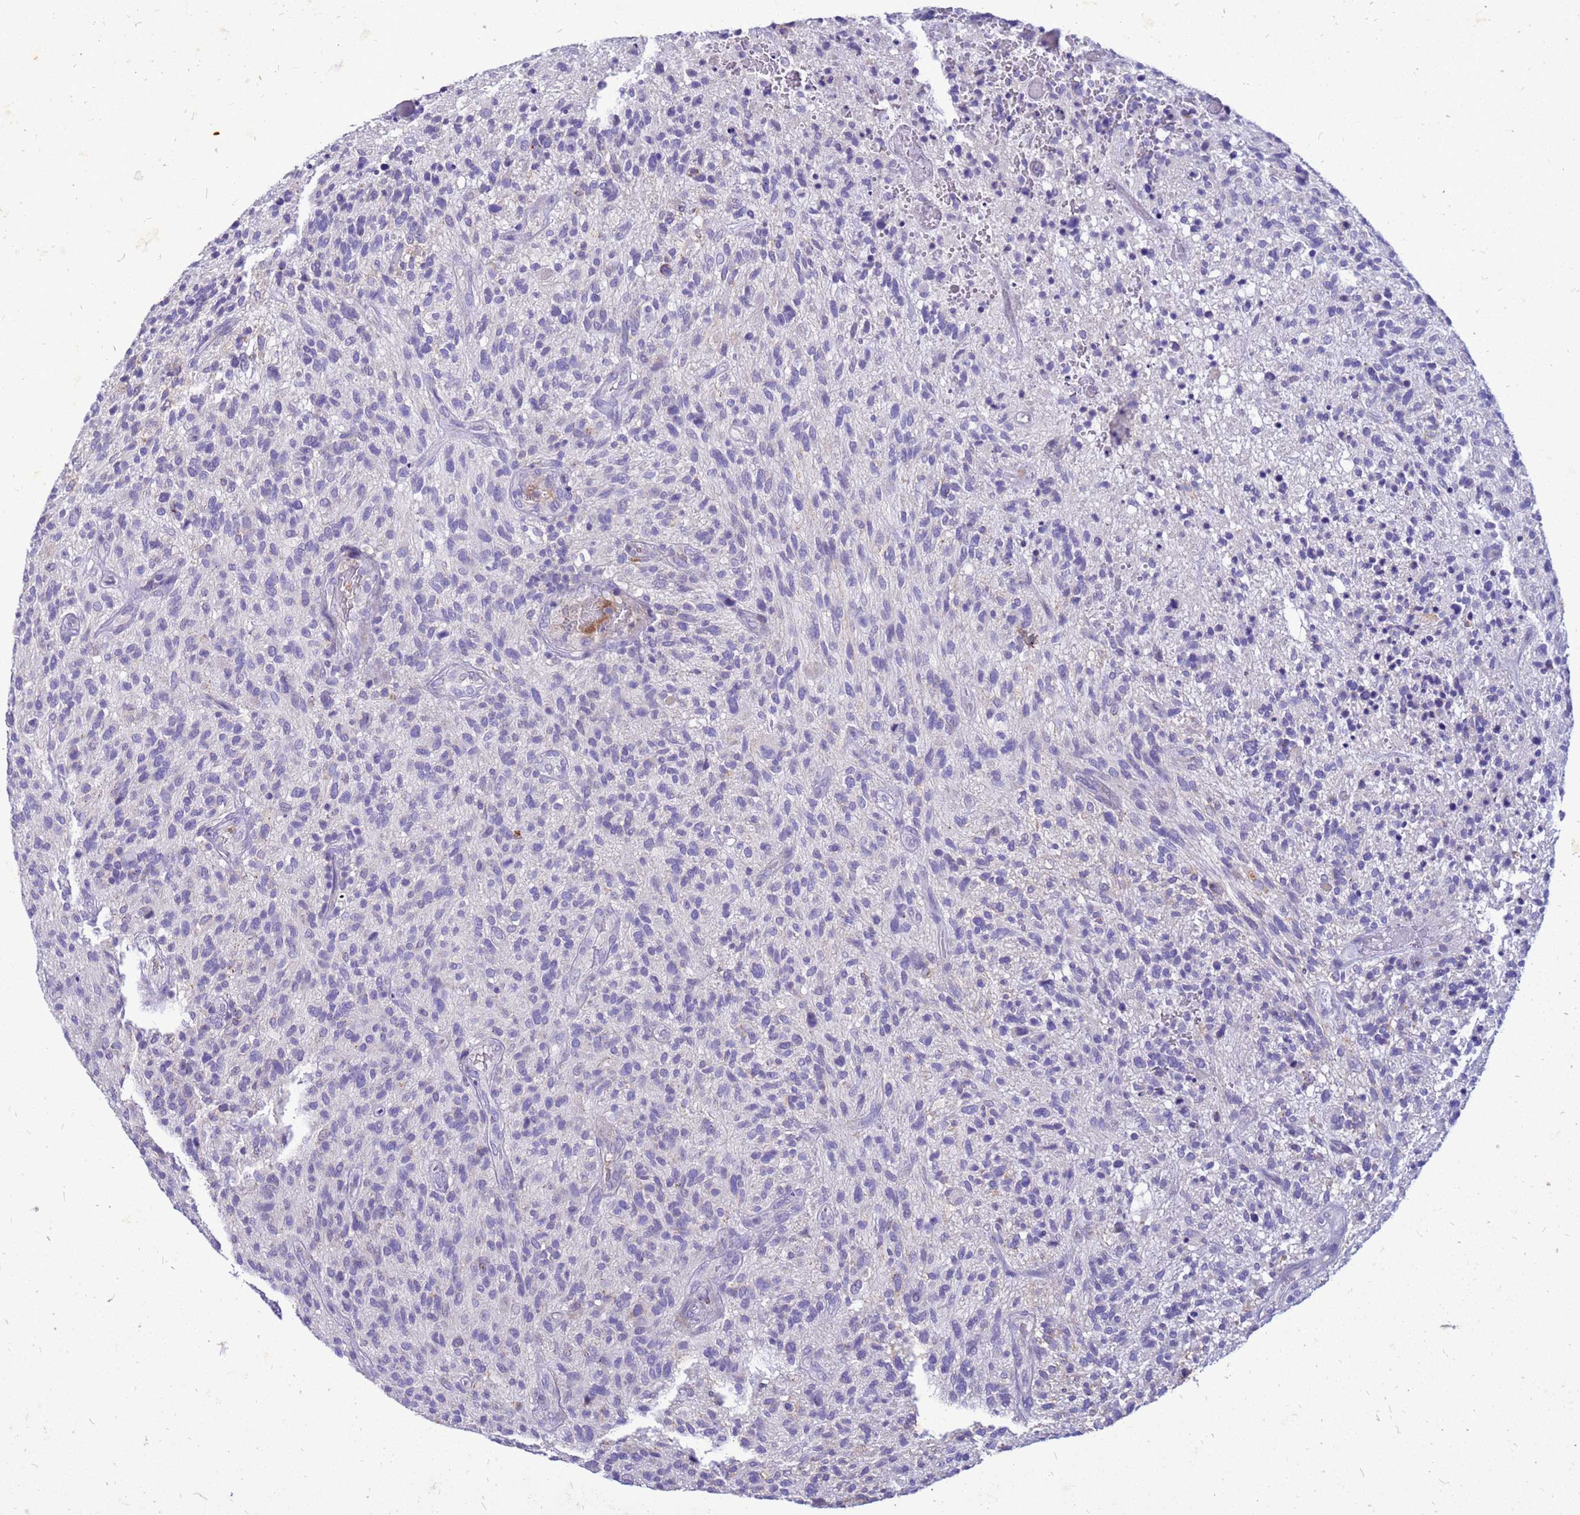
{"staining": {"intensity": "negative", "quantity": "none", "location": "none"}, "tissue": "glioma", "cell_type": "Tumor cells", "image_type": "cancer", "snomed": [{"axis": "morphology", "description": "Glioma, malignant, High grade"}, {"axis": "topography", "description": "Brain"}], "caption": "The immunohistochemistry photomicrograph has no significant positivity in tumor cells of malignant glioma (high-grade) tissue. (IHC, brightfield microscopy, high magnification).", "gene": "AKR1C1", "patient": {"sex": "male", "age": 47}}